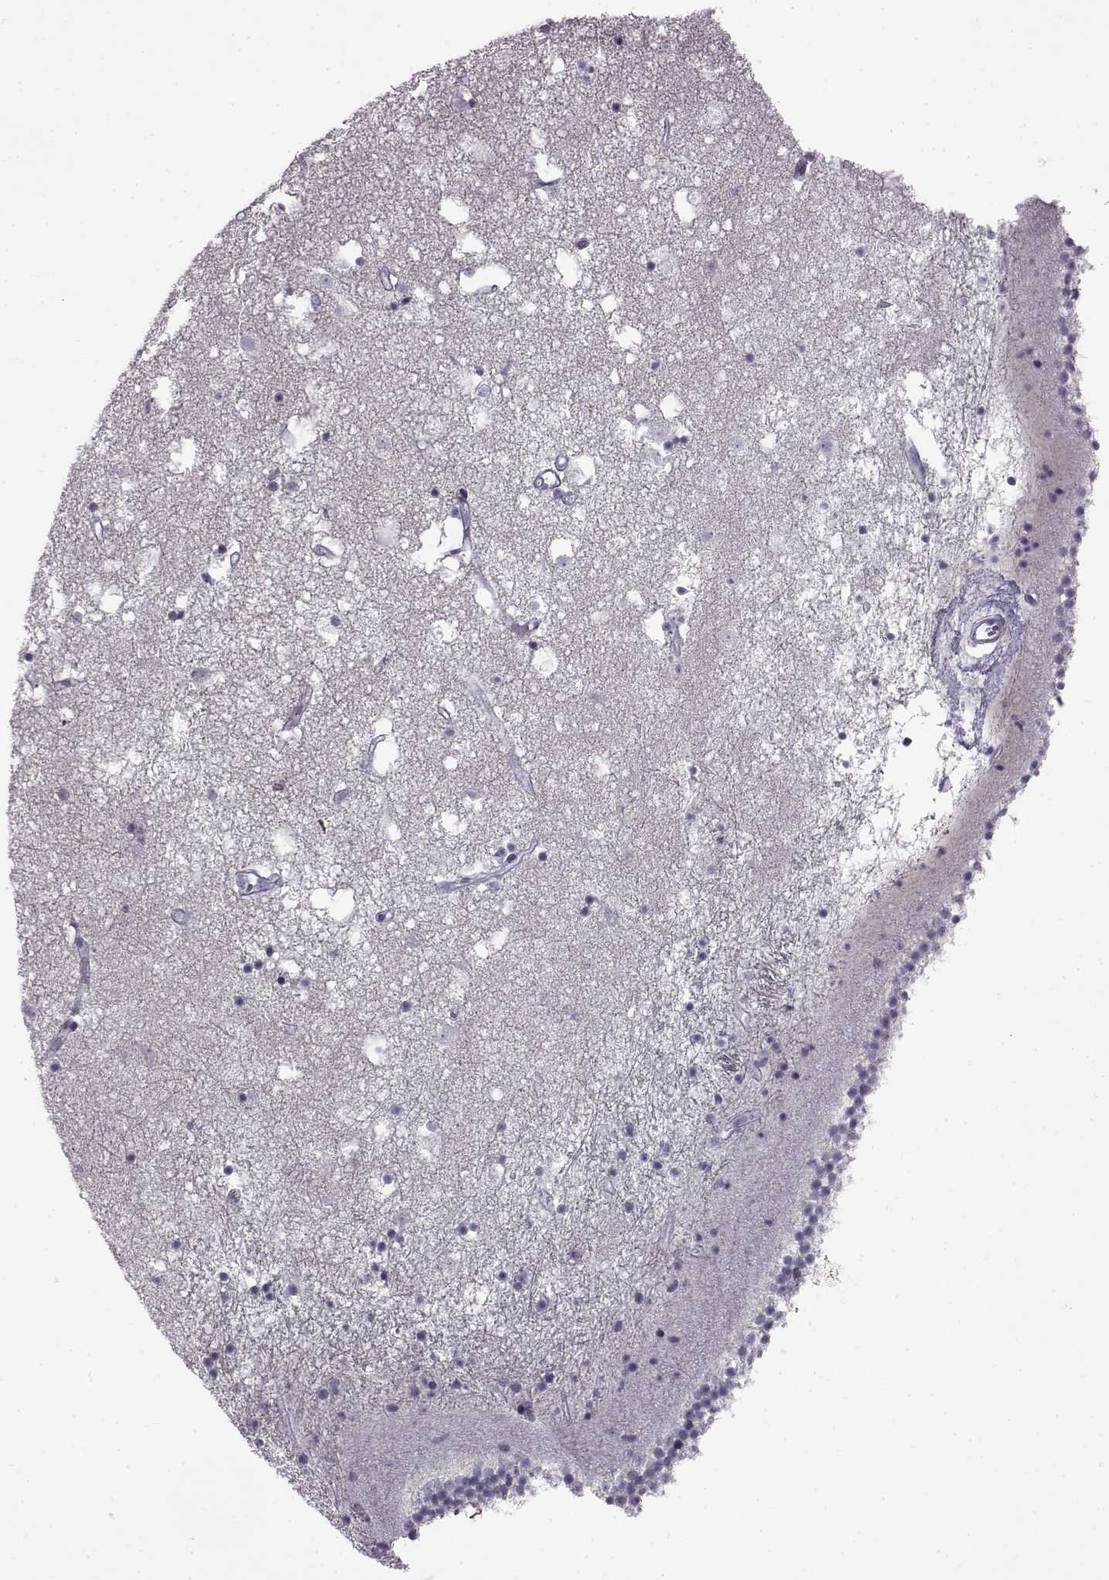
{"staining": {"intensity": "negative", "quantity": "none", "location": "none"}, "tissue": "caudate", "cell_type": "Glial cells", "image_type": "normal", "snomed": [{"axis": "morphology", "description": "Normal tissue, NOS"}, {"axis": "topography", "description": "Lateral ventricle wall"}], "caption": "IHC micrograph of normal human caudate stained for a protein (brown), which reveals no staining in glial cells.", "gene": "SLC28A2", "patient": {"sex": "female", "age": 71}}